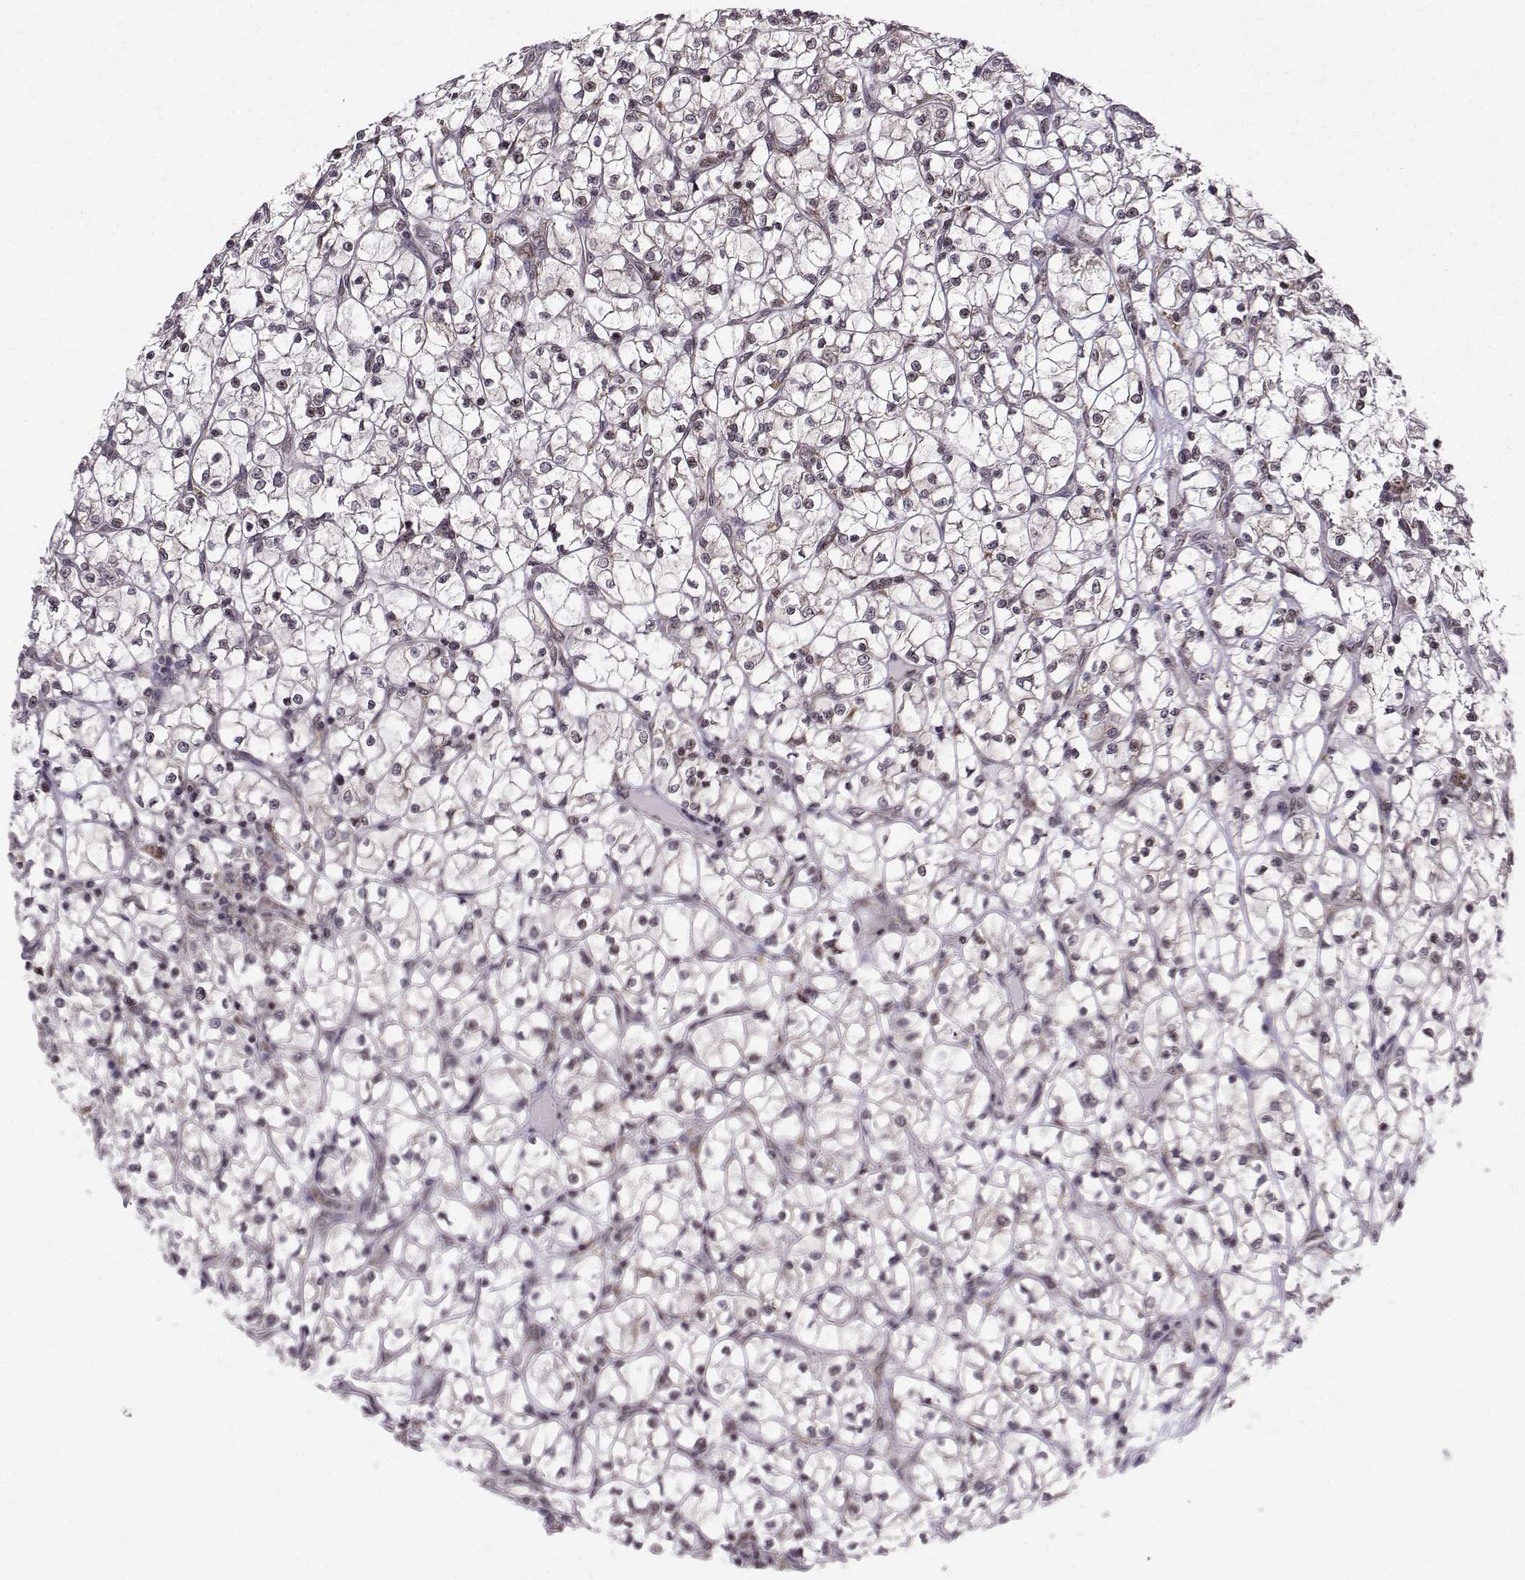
{"staining": {"intensity": "negative", "quantity": "none", "location": "none"}, "tissue": "renal cancer", "cell_type": "Tumor cells", "image_type": "cancer", "snomed": [{"axis": "morphology", "description": "Adenocarcinoma, NOS"}, {"axis": "topography", "description": "Kidney"}], "caption": "Immunohistochemistry photomicrograph of neoplastic tissue: human renal cancer stained with DAB (3,3'-diaminobenzidine) displays no significant protein staining in tumor cells.", "gene": "EZH1", "patient": {"sex": "female", "age": 64}}